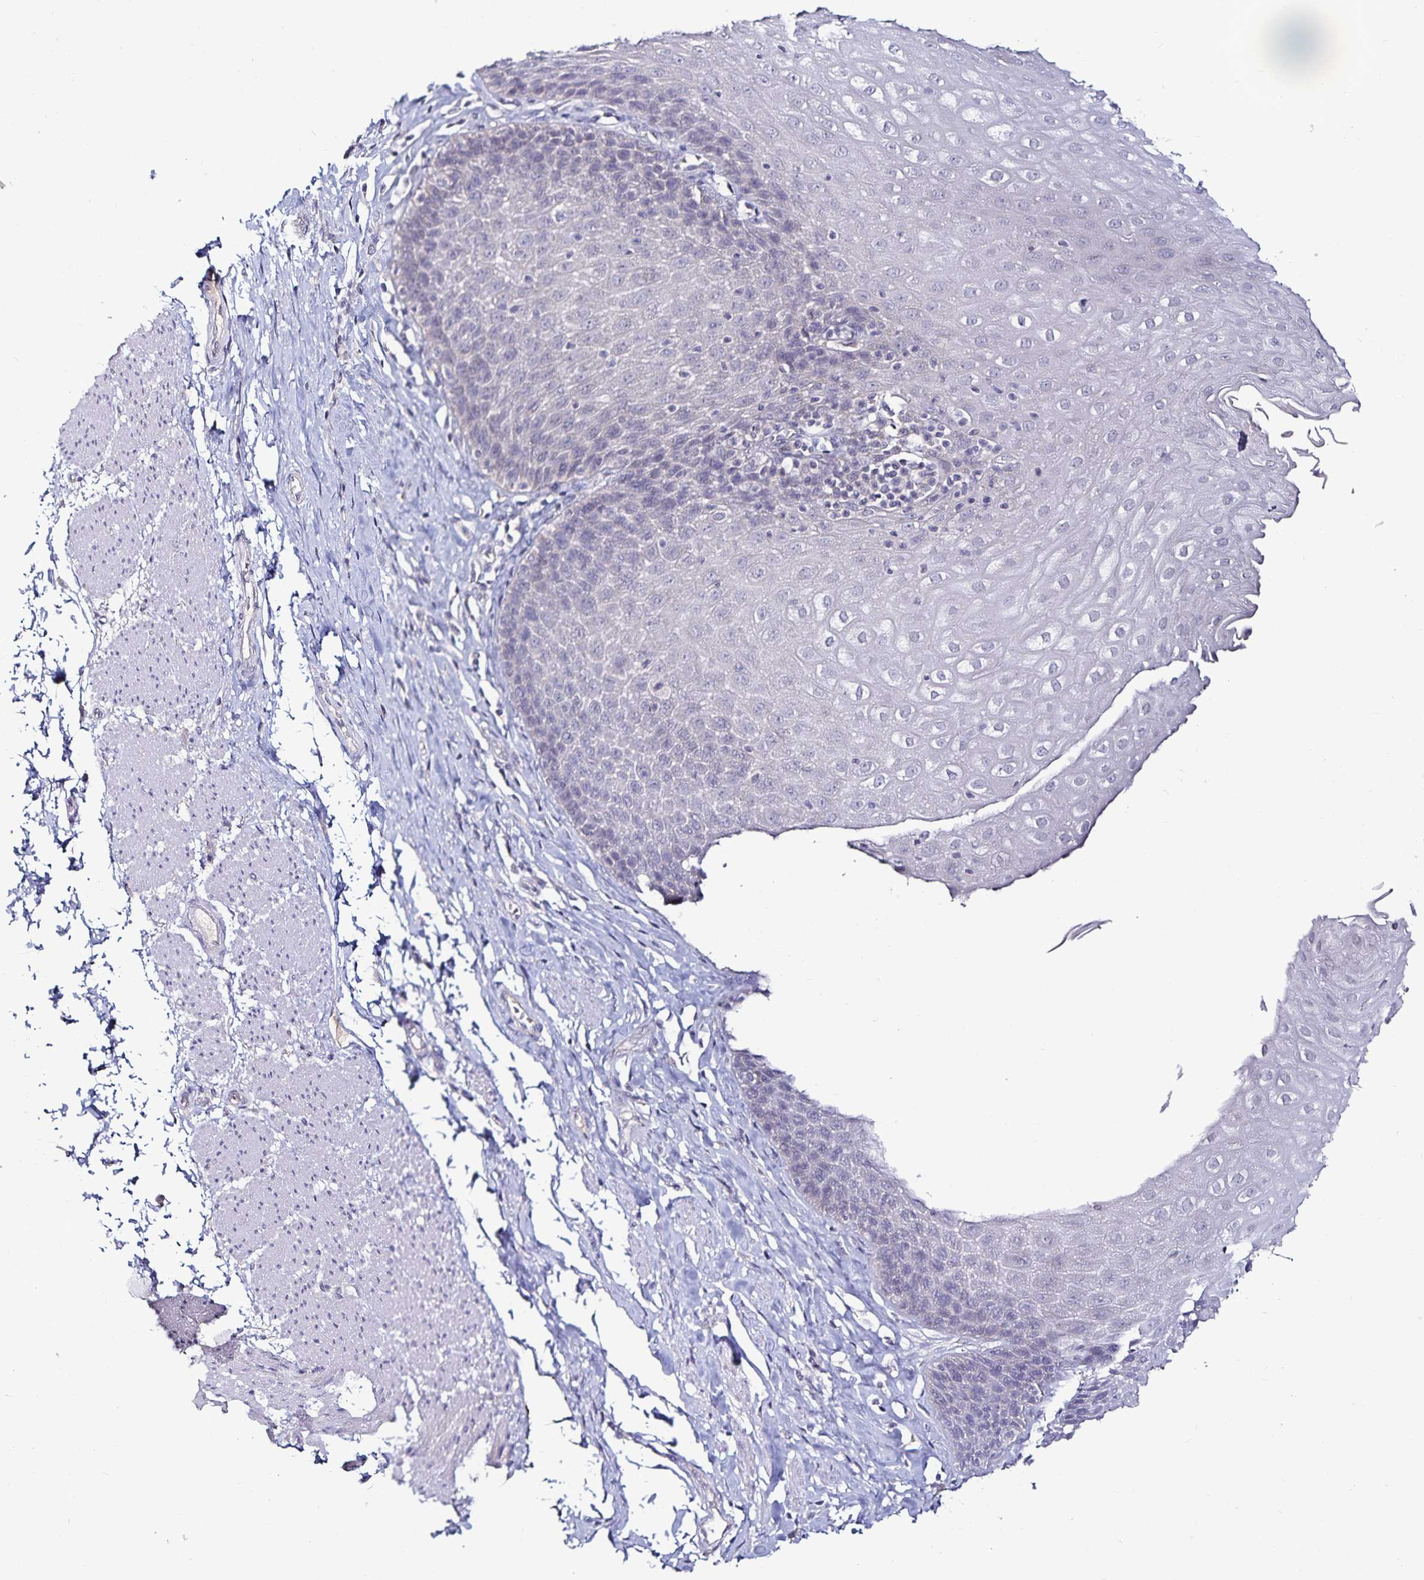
{"staining": {"intensity": "negative", "quantity": "none", "location": "none"}, "tissue": "esophagus", "cell_type": "Squamous epithelial cells", "image_type": "normal", "snomed": [{"axis": "morphology", "description": "Normal tissue, NOS"}, {"axis": "topography", "description": "Esophagus"}], "caption": "Protein analysis of normal esophagus shows no significant positivity in squamous epithelial cells. The staining was performed using DAB (3,3'-diaminobenzidine) to visualize the protein expression in brown, while the nuclei were stained in blue with hematoxylin (Magnification: 20x).", "gene": "ACSL5", "patient": {"sex": "female", "age": 61}}